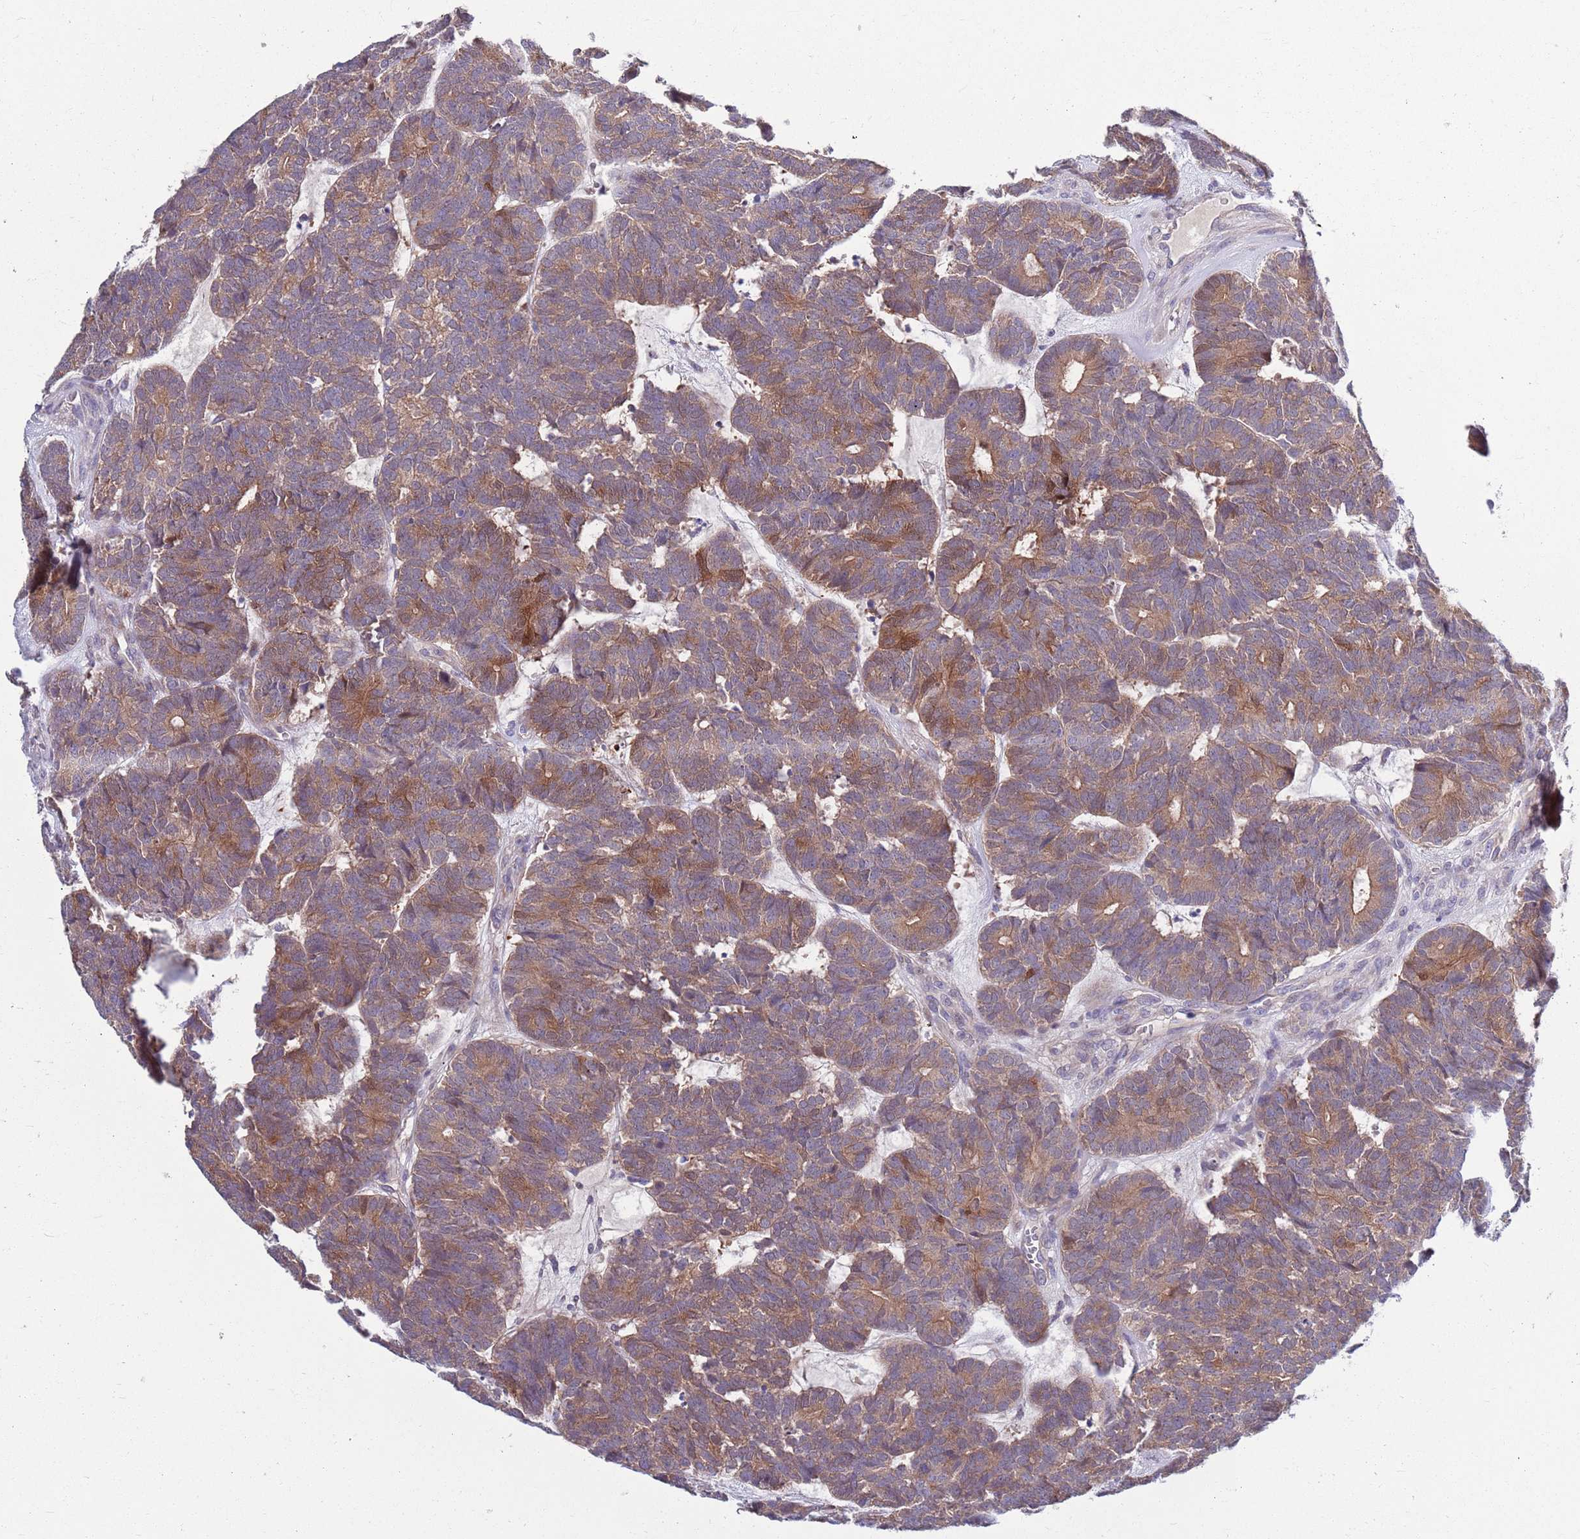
{"staining": {"intensity": "moderate", "quantity": ">75%", "location": "cytoplasmic/membranous"}, "tissue": "head and neck cancer", "cell_type": "Tumor cells", "image_type": "cancer", "snomed": [{"axis": "morphology", "description": "Adenocarcinoma, NOS"}, {"axis": "topography", "description": "Head-Neck"}], "caption": "The micrograph reveals a brown stain indicating the presence of a protein in the cytoplasmic/membranous of tumor cells in head and neck cancer (adenocarcinoma). (brown staining indicates protein expression, while blue staining denotes nuclei).", "gene": "KLHL29", "patient": {"sex": "female", "age": 81}}